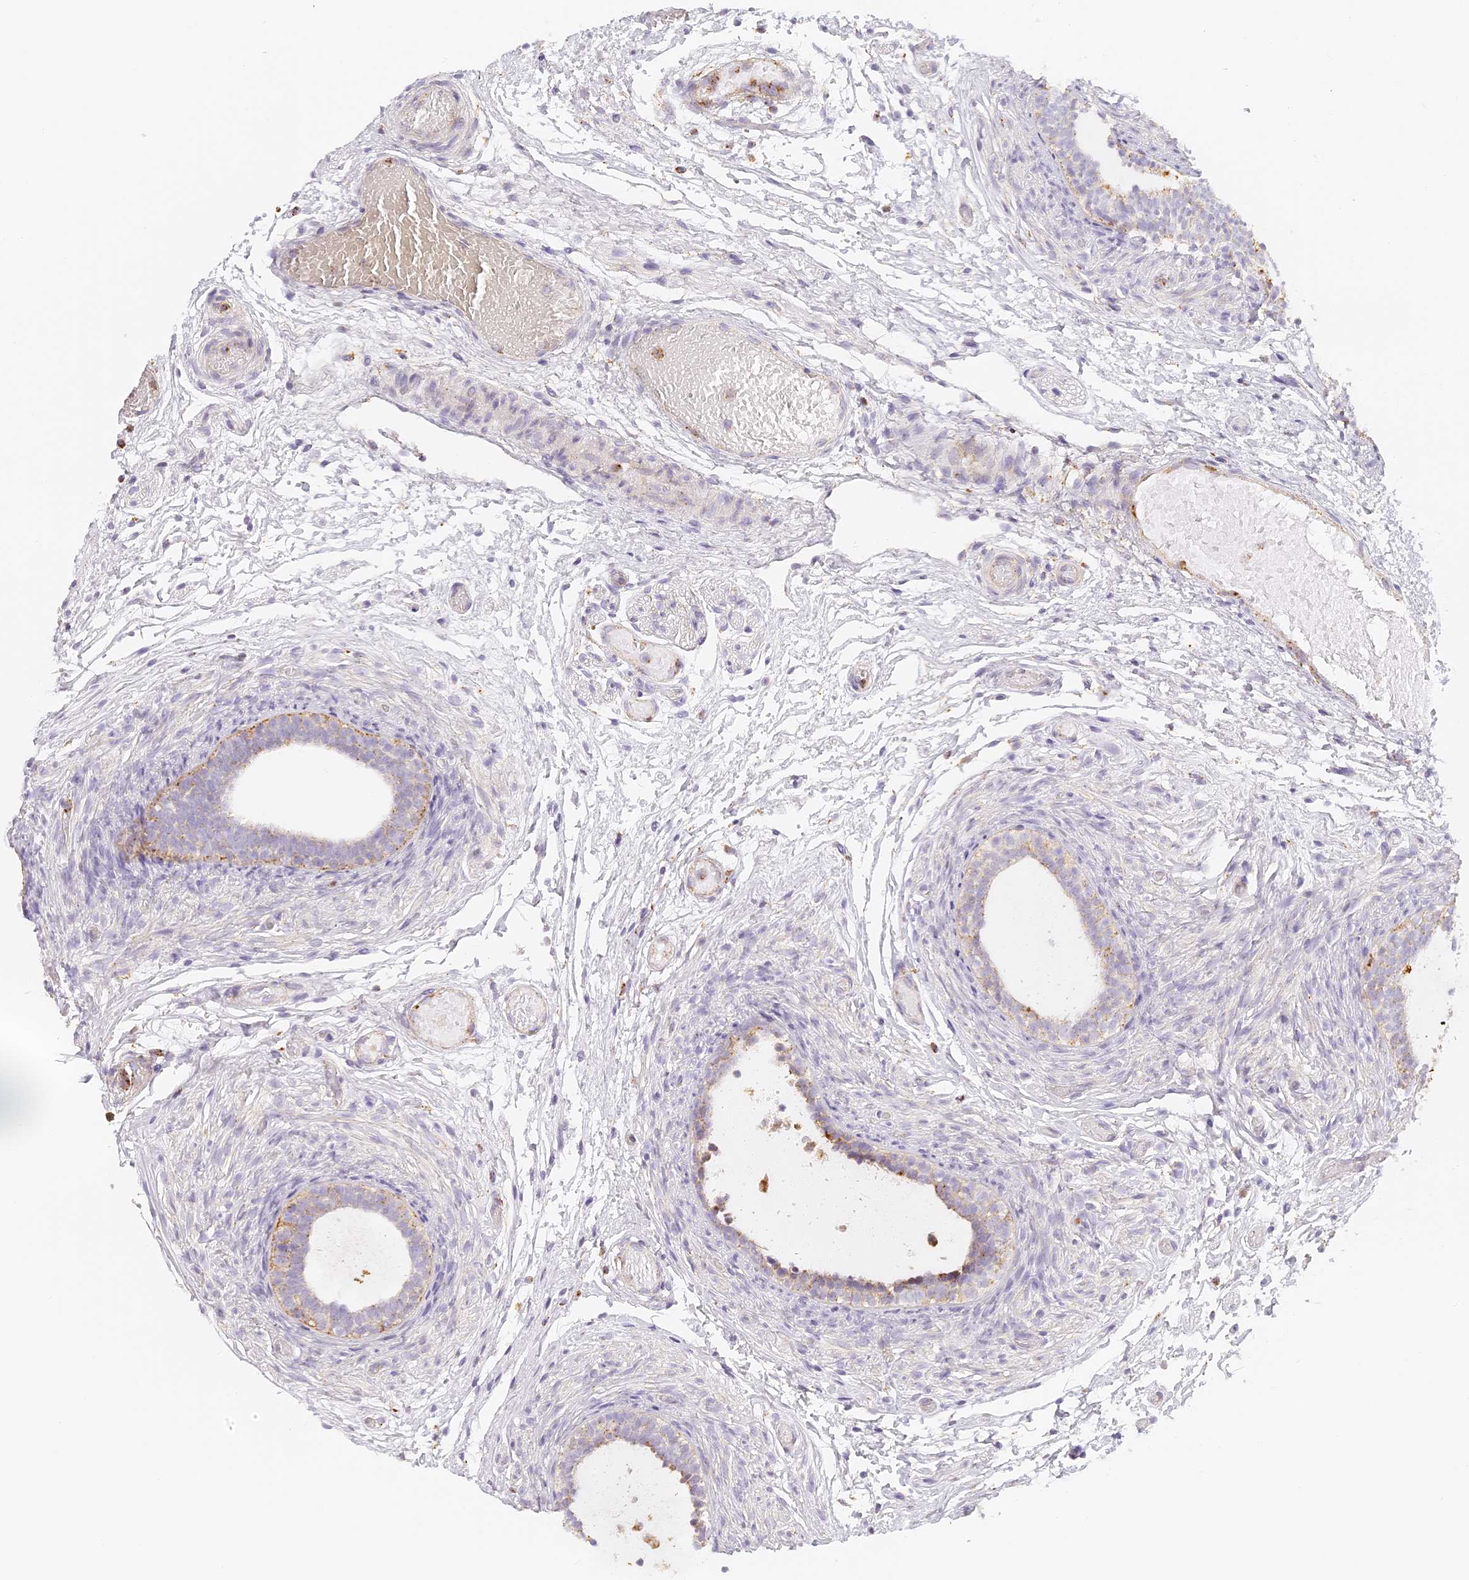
{"staining": {"intensity": "strong", "quantity": "25%-75%", "location": "cytoplasmic/membranous"}, "tissue": "epididymis", "cell_type": "Glandular cells", "image_type": "normal", "snomed": [{"axis": "morphology", "description": "Normal tissue, NOS"}, {"axis": "topography", "description": "Epididymis"}], "caption": "A brown stain highlights strong cytoplasmic/membranous staining of a protein in glandular cells of unremarkable human epididymis.", "gene": "LAMP2", "patient": {"sex": "male", "age": 5}}